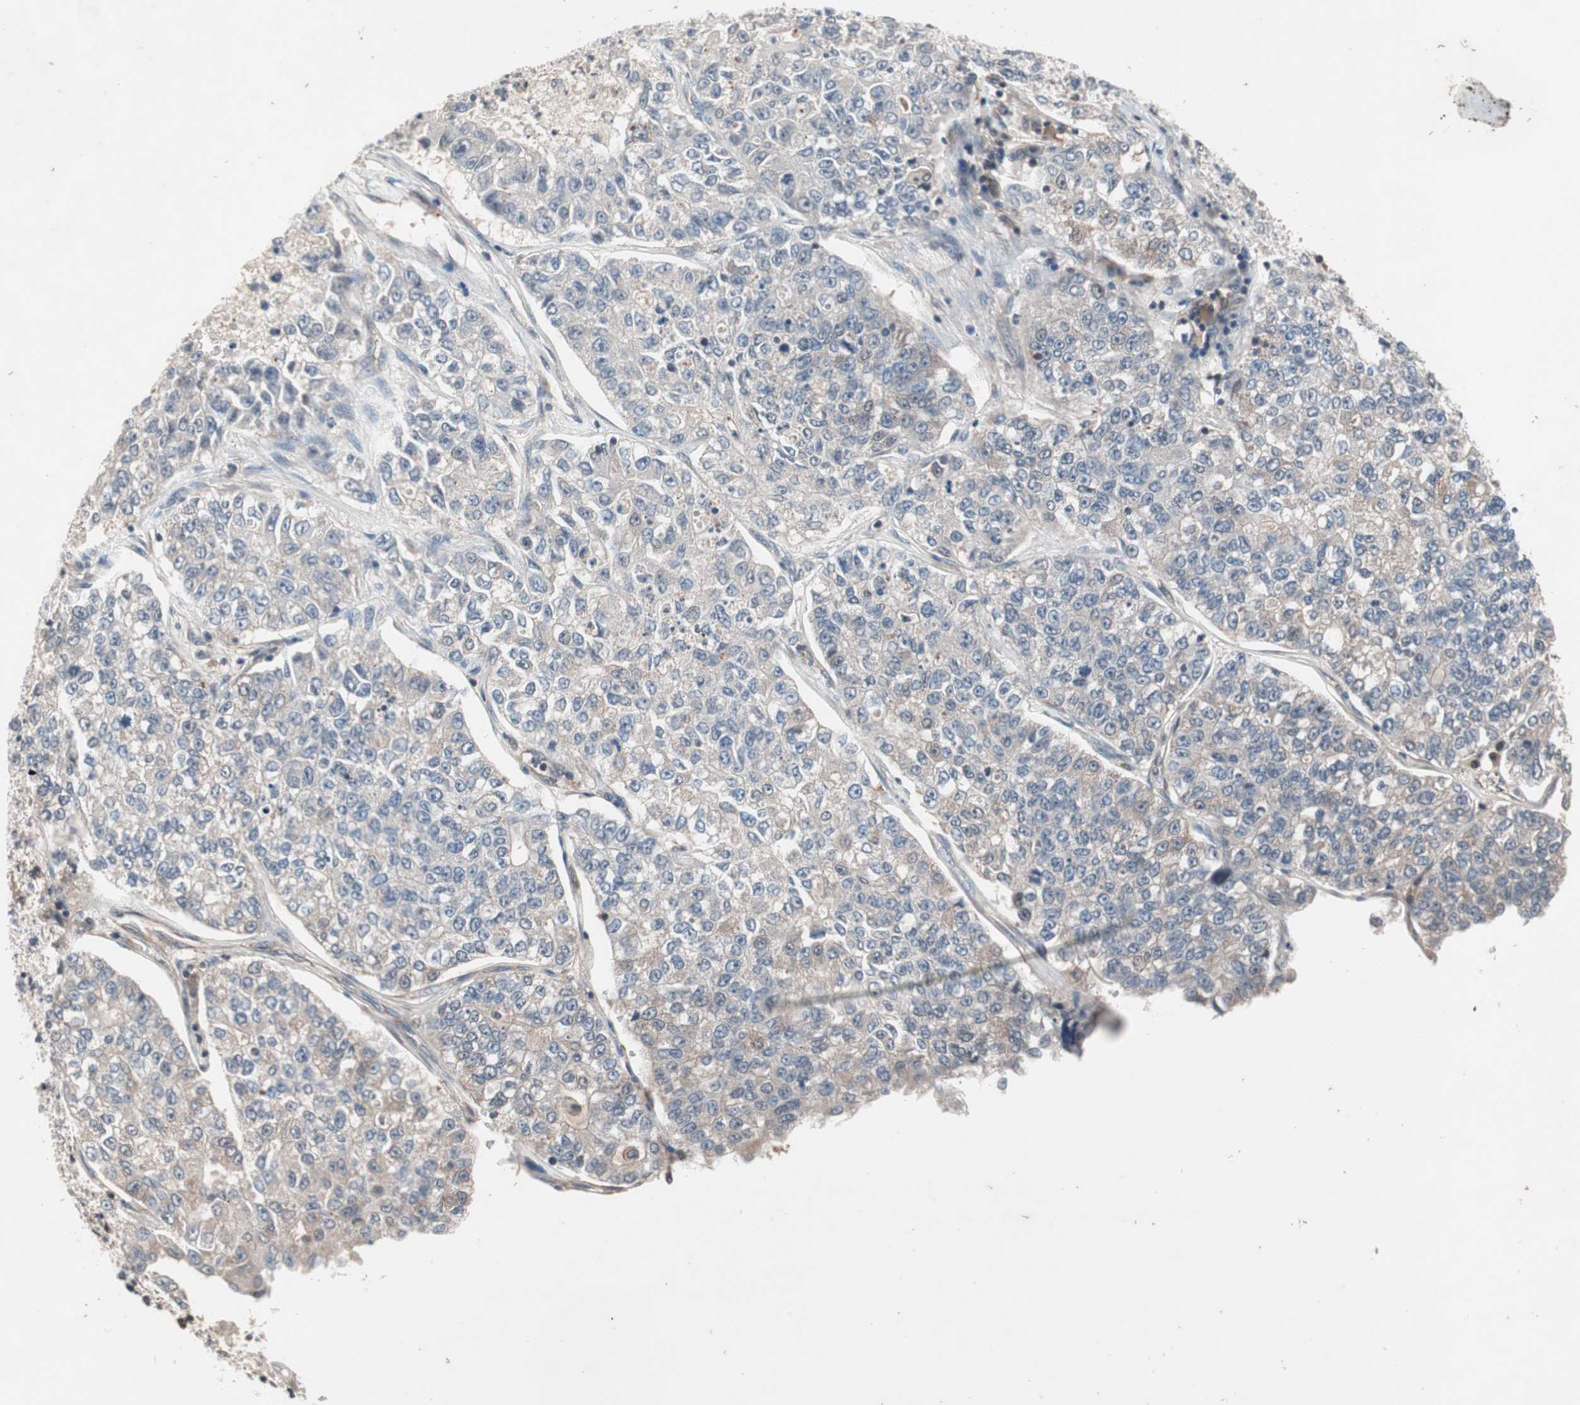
{"staining": {"intensity": "weak", "quantity": "<25%", "location": "cytoplasmic/membranous"}, "tissue": "lung cancer", "cell_type": "Tumor cells", "image_type": "cancer", "snomed": [{"axis": "morphology", "description": "Adenocarcinoma, NOS"}, {"axis": "topography", "description": "Lung"}], "caption": "Protein analysis of lung cancer (adenocarcinoma) reveals no significant expression in tumor cells. Nuclei are stained in blue.", "gene": "IRS1", "patient": {"sex": "male", "age": 49}}